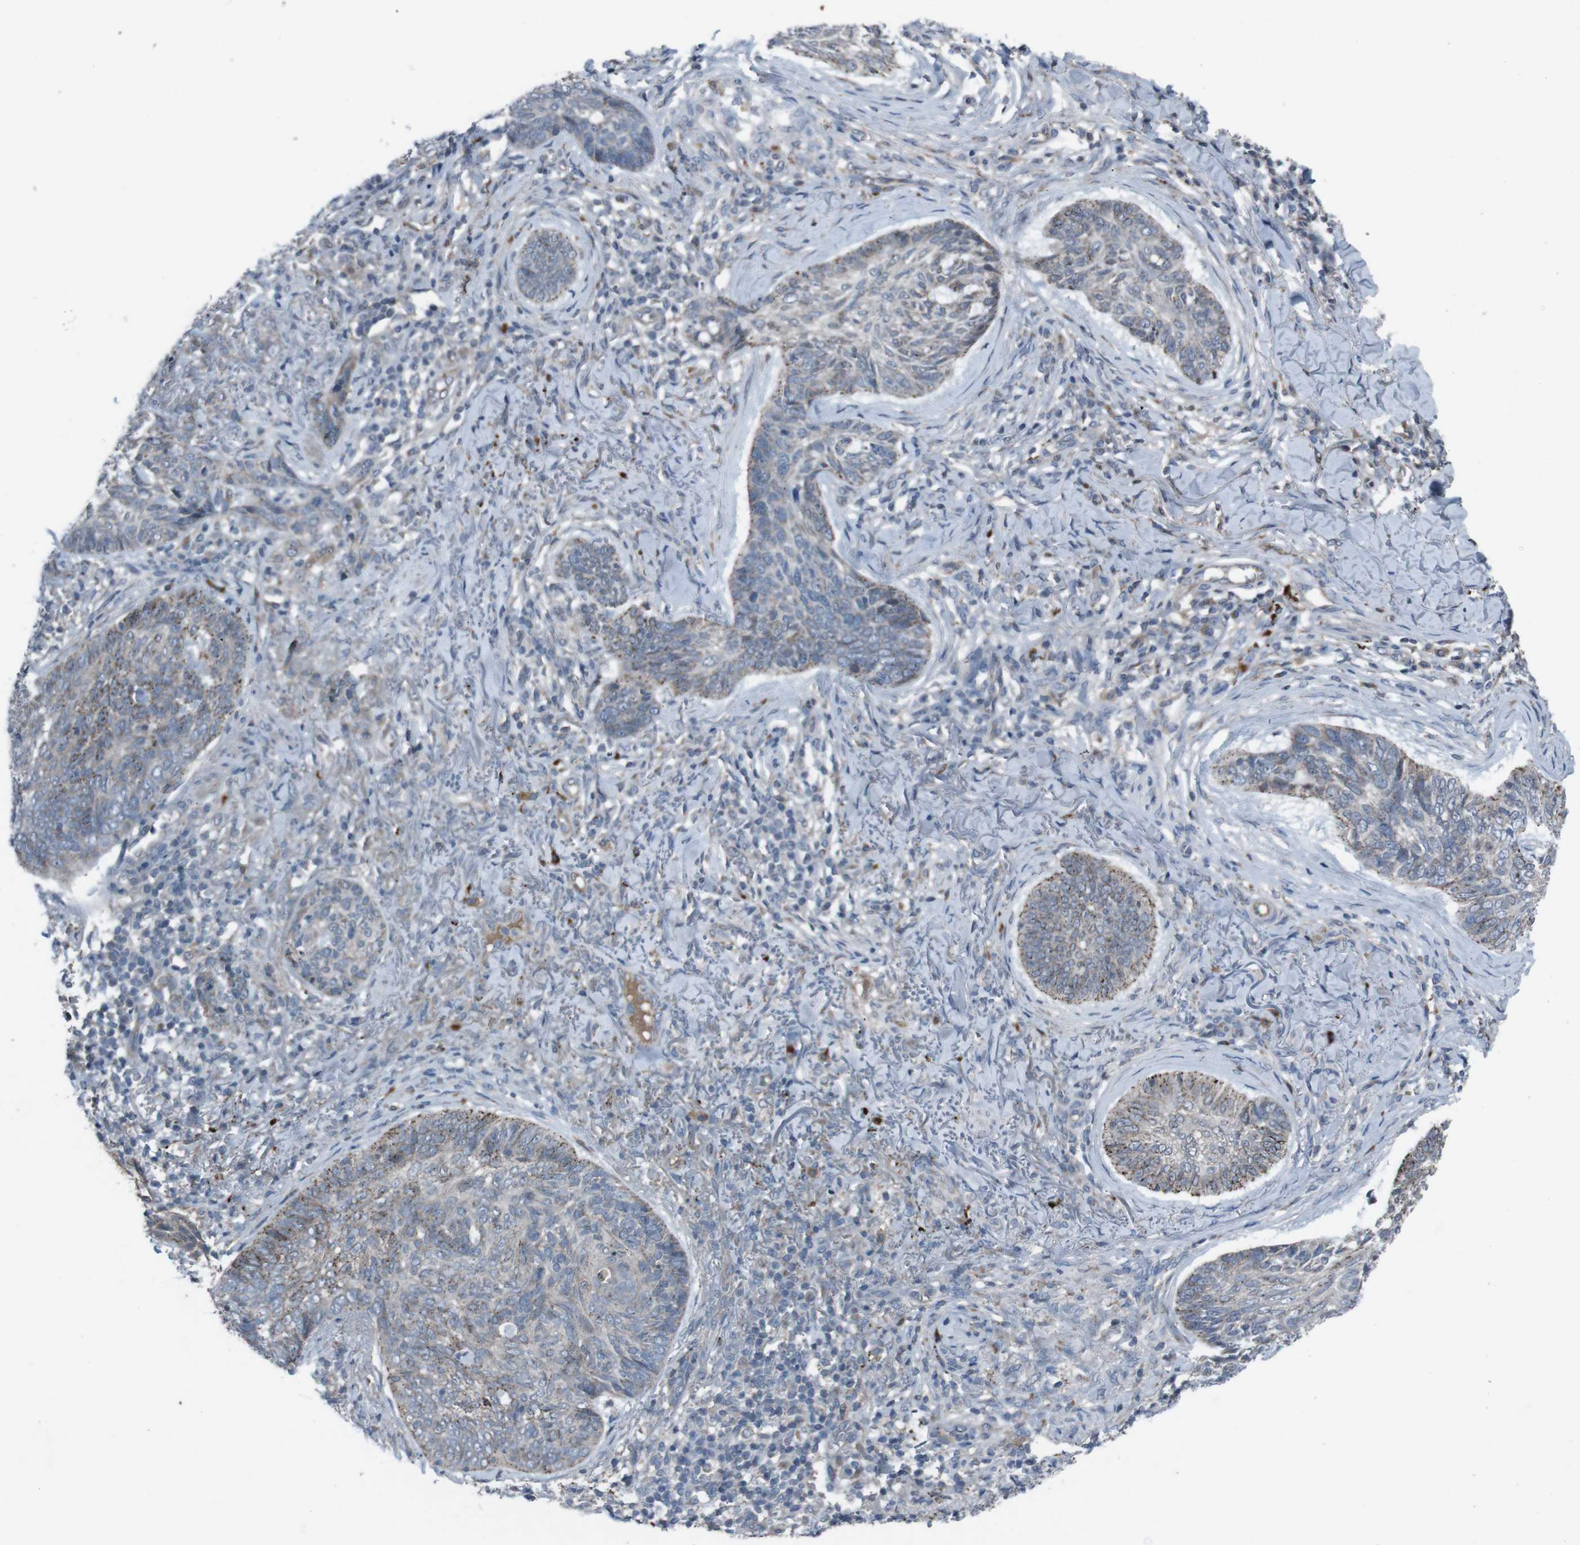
{"staining": {"intensity": "moderate", "quantity": "<25%", "location": "cytoplasmic/membranous"}, "tissue": "skin cancer", "cell_type": "Tumor cells", "image_type": "cancer", "snomed": [{"axis": "morphology", "description": "Basal cell carcinoma"}, {"axis": "topography", "description": "Skin"}], "caption": "Immunohistochemistry staining of skin cancer (basal cell carcinoma), which exhibits low levels of moderate cytoplasmic/membranous staining in approximately <25% of tumor cells indicating moderate cytoplasmic/membranous protein positivity. The staining was performed using DAB (brown) for protein detection and nuclei were counterstained in hematoxylin (blue).", "gene": "EFNA5", "patient": {"sex": "male", "age": 43}}